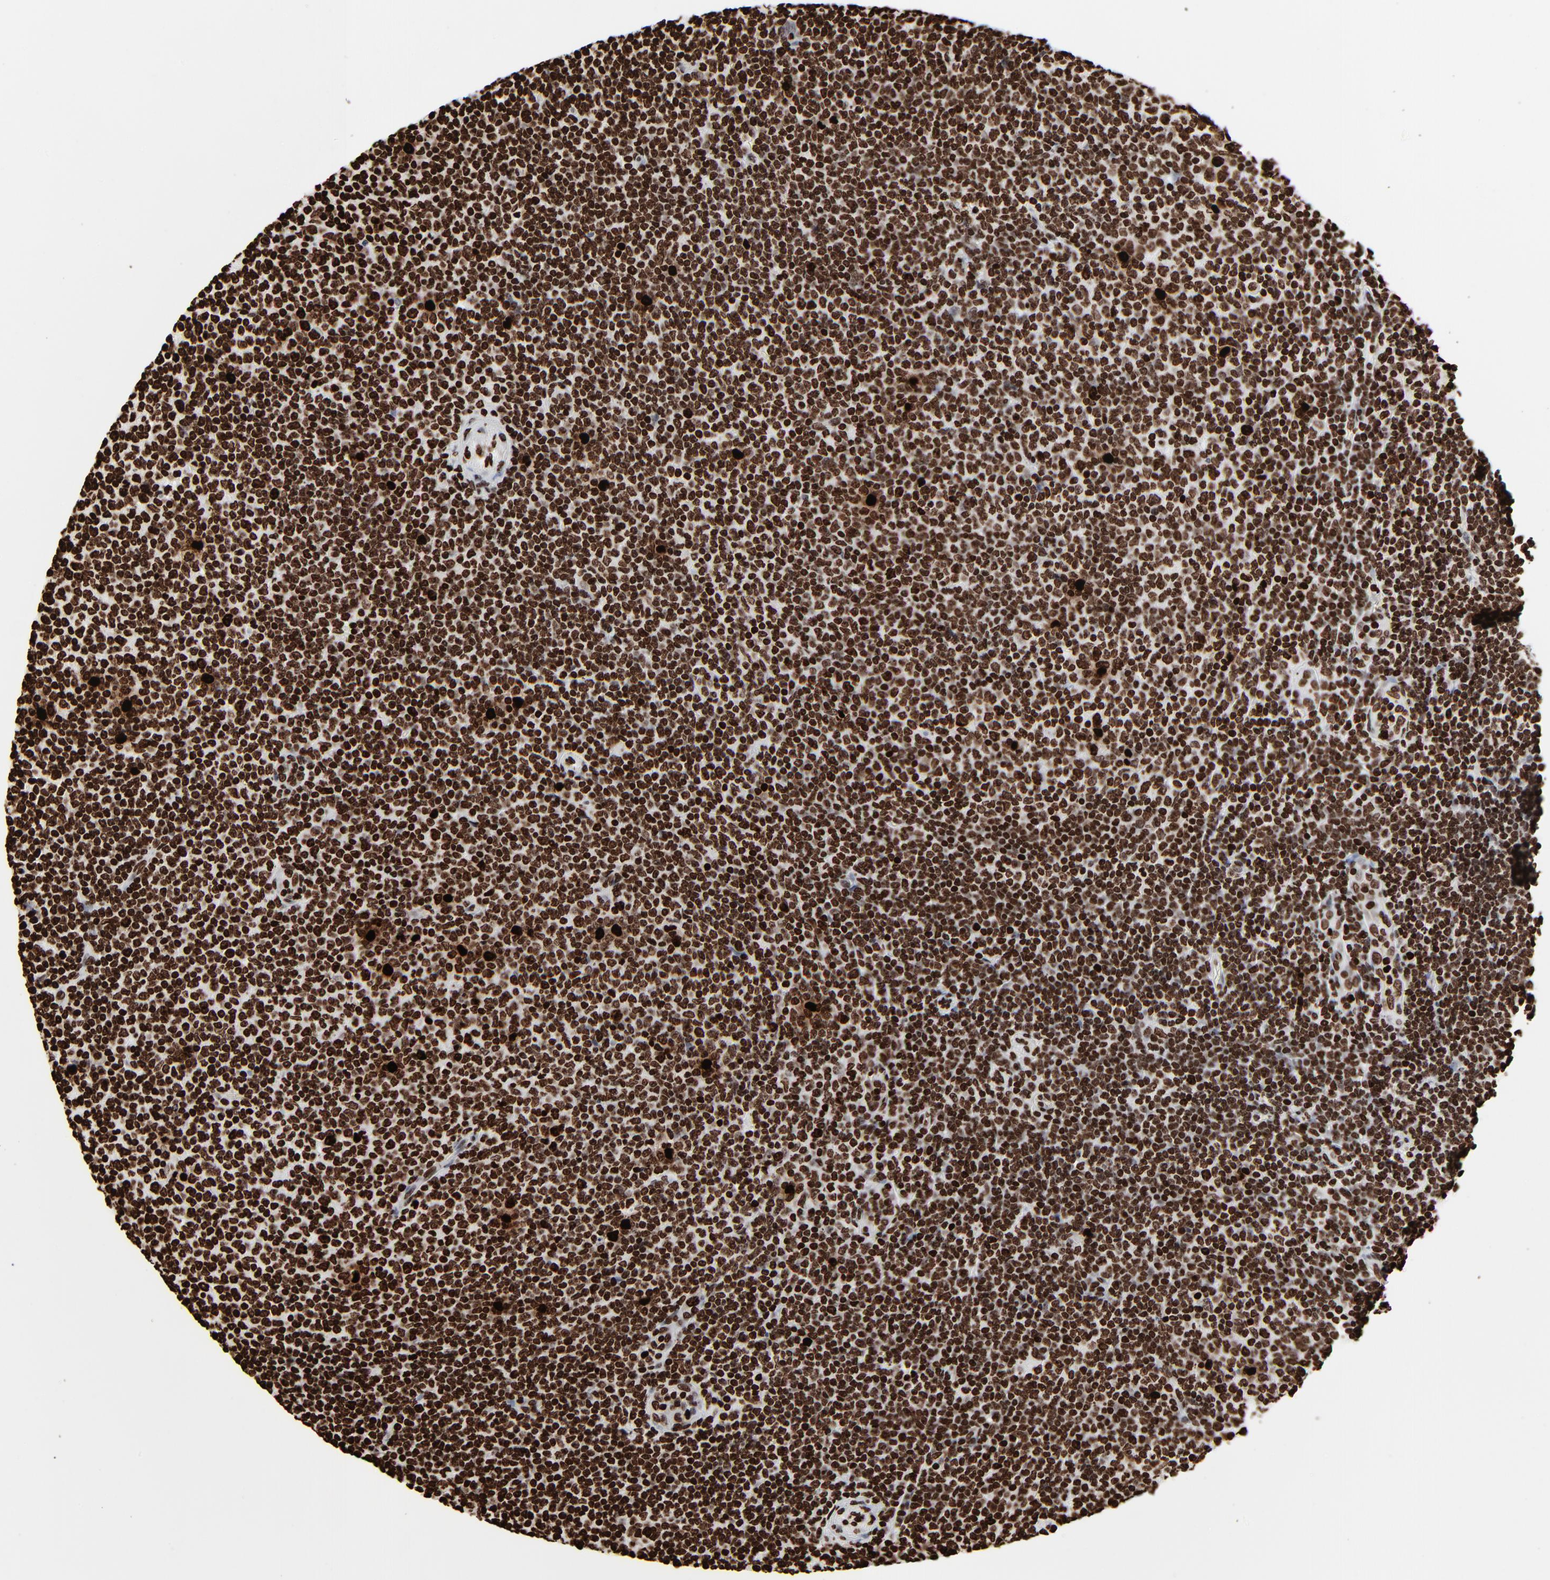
{"staining": {"intensity": "strong", "quantity": ">75%", "location": "nuclear"}, "tissue": "lymphoma", "cell_type": "Tumor cells", "image_type": "cancer", "snomed": [{"axis": "morphology", "description": "Malignant lymphoma, non-Hodgkin's type, Low grade"}, {"axis": "topography", "description": "Lymph node"}], "caption": "Immunohistochemistry (IHC) photomicrograph of low-grade malignant lymphoma, non-Hodgkin's type stained for a protein (brown), which displays high levels of strong nuclear expression in approximately >75% of tumor cells.", "gene": "H3-4", "patient": {"sex": "male", "age": 70}}